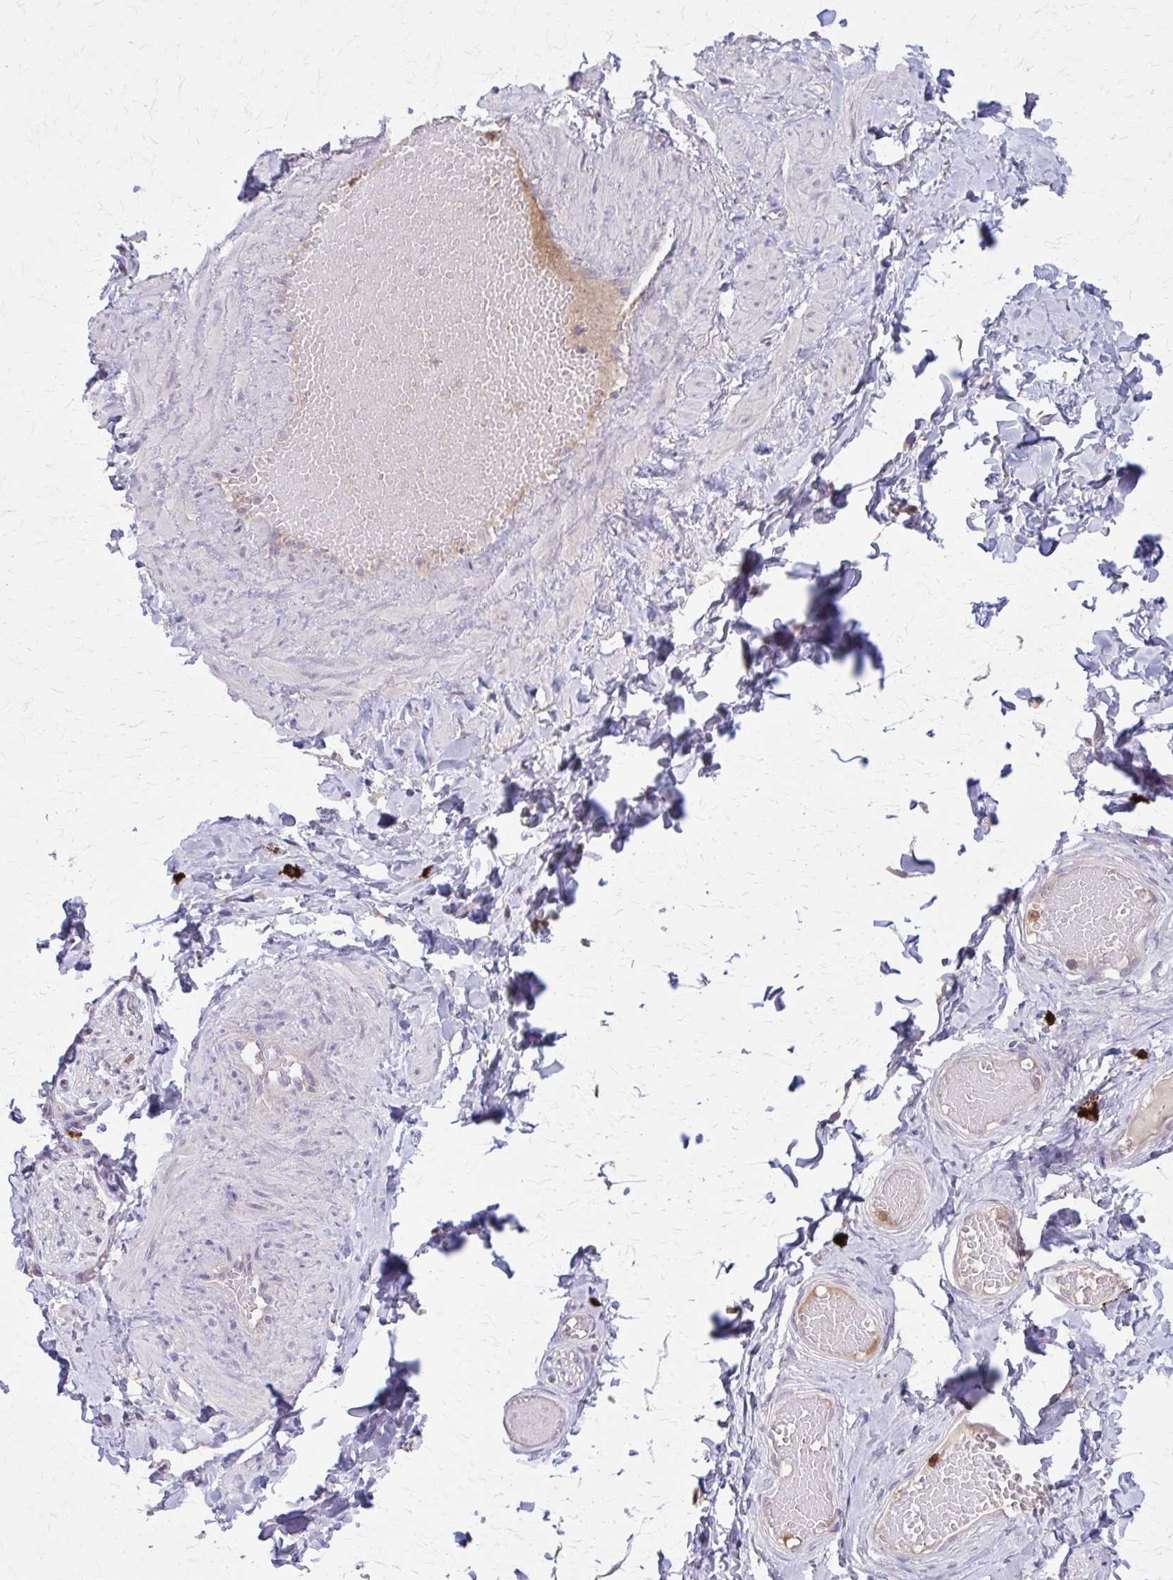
{"staining": {"intensity": "negative", "quantity": "none", "location": "none"}, "tissue": "adipose tissue", "cell_type": "Adipocytes", "image_type": "normal", "snomed": [{"axis": "morphology", "description": "Normal tissue, NOS"}, {"axis": "topography", "description": "Soft tissue"}, {"axis": "topography", "description": "Adipose tissue"}, {"axis": "topography", "description": "Vascular tissue"}, {"axis": "topography", "description": "Peripheral nerve tissue"}], "caption": "Unremarkable adipose tissue was stained to show a protein in brown. There is no significant positivity in adipocytes. (IHC, brightfield microscopy, high magnification).", "gene": "NRBF2", "patient": {"sex": "male", "age": 29}}